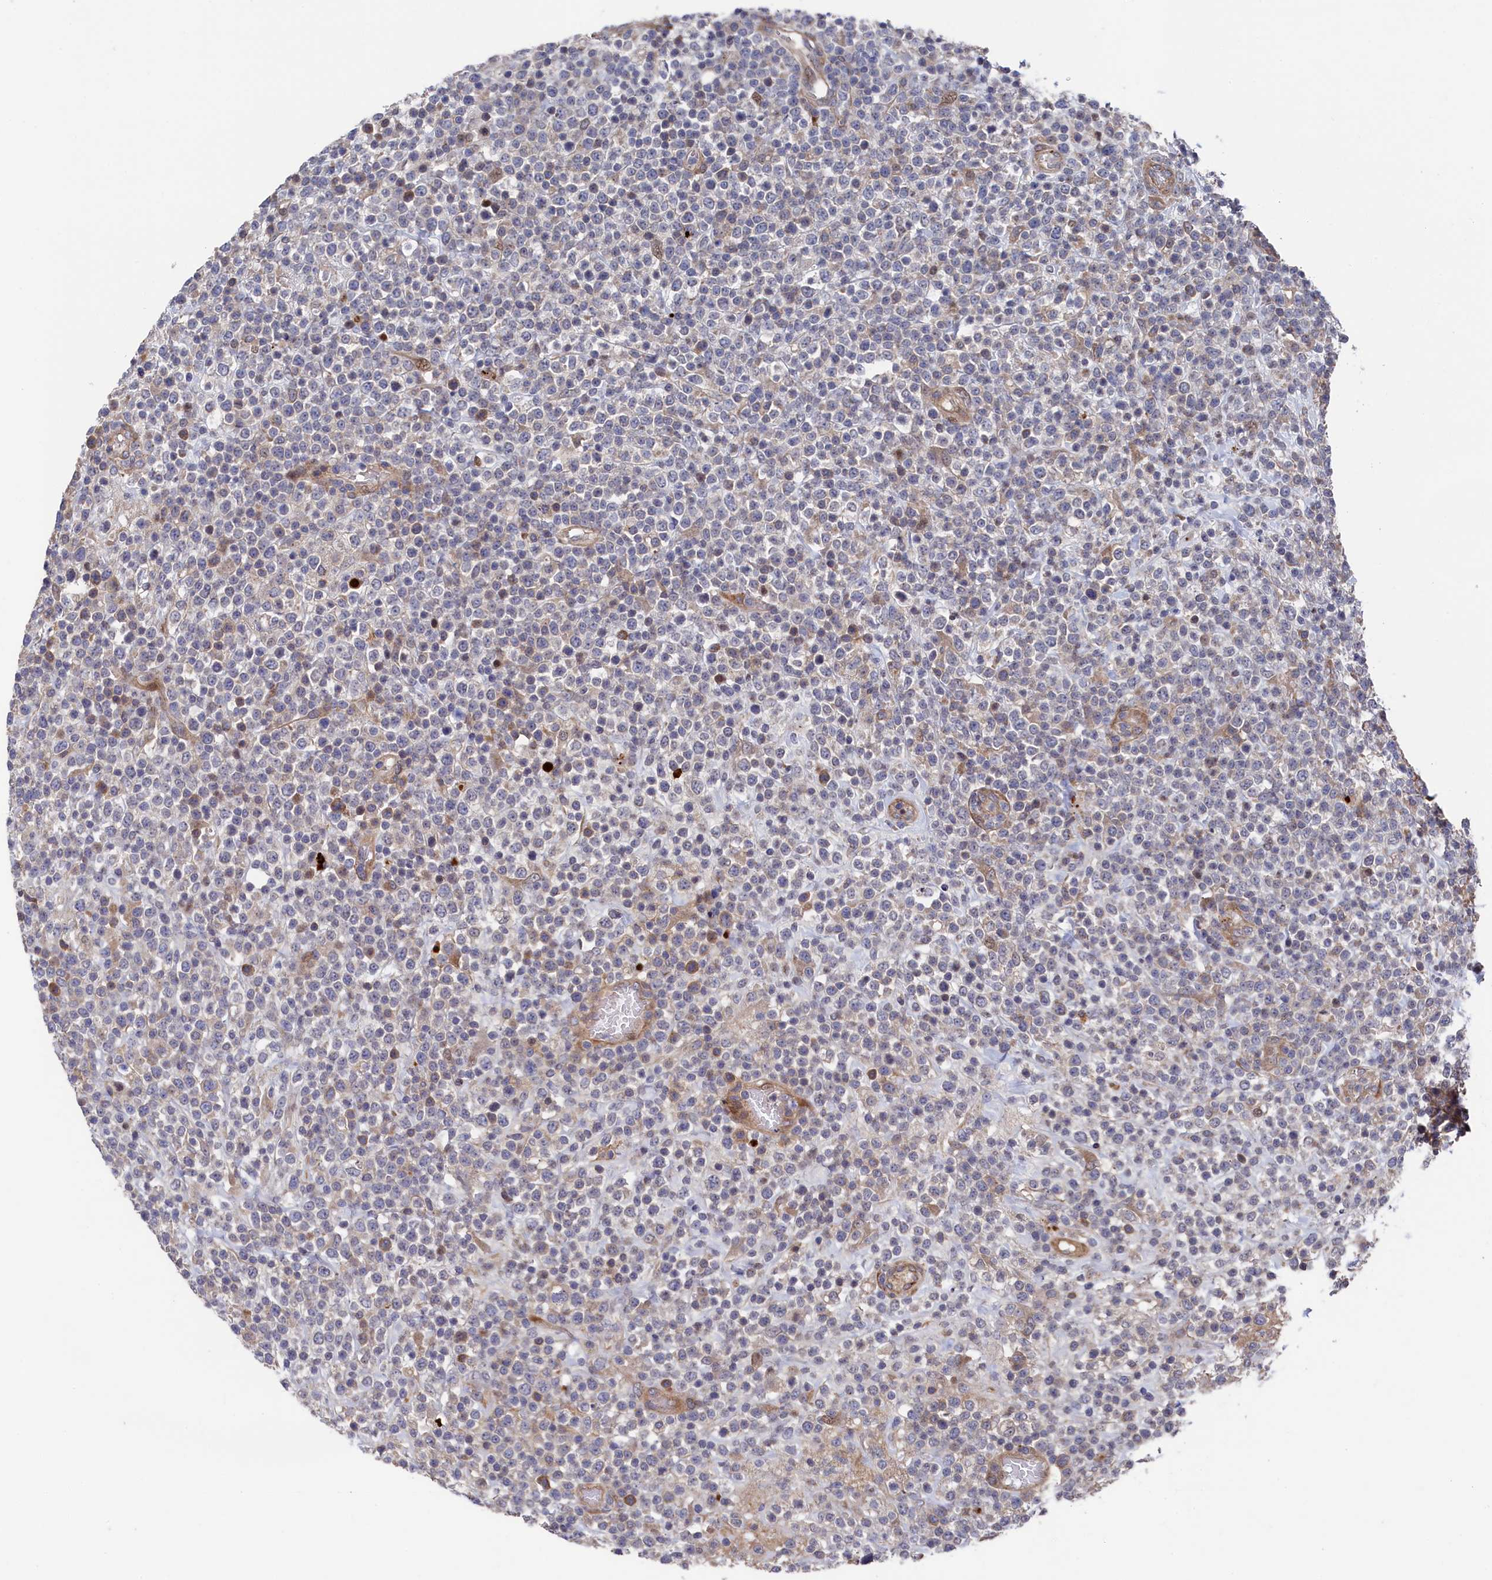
{"staining": {"intensity": "negative", "quantity": "none", "location": "none"}, "tissue": "lymphoma", "cell_type": "Tumor cells", "image_type": "cancer", "snomed": [{"axis": "morphology", "description": "Malignant lymphoma, non-Hodgkin's type, High grade"}, {"axis": "topography", "description": "Colon"}], "caption": "Tumor cells show no significant protein staining in malignant lymphoma, non-Hodgkin's type (high-grade).", "gene": "ZNF891", "patient": {"sex": "female", "age": 53}}